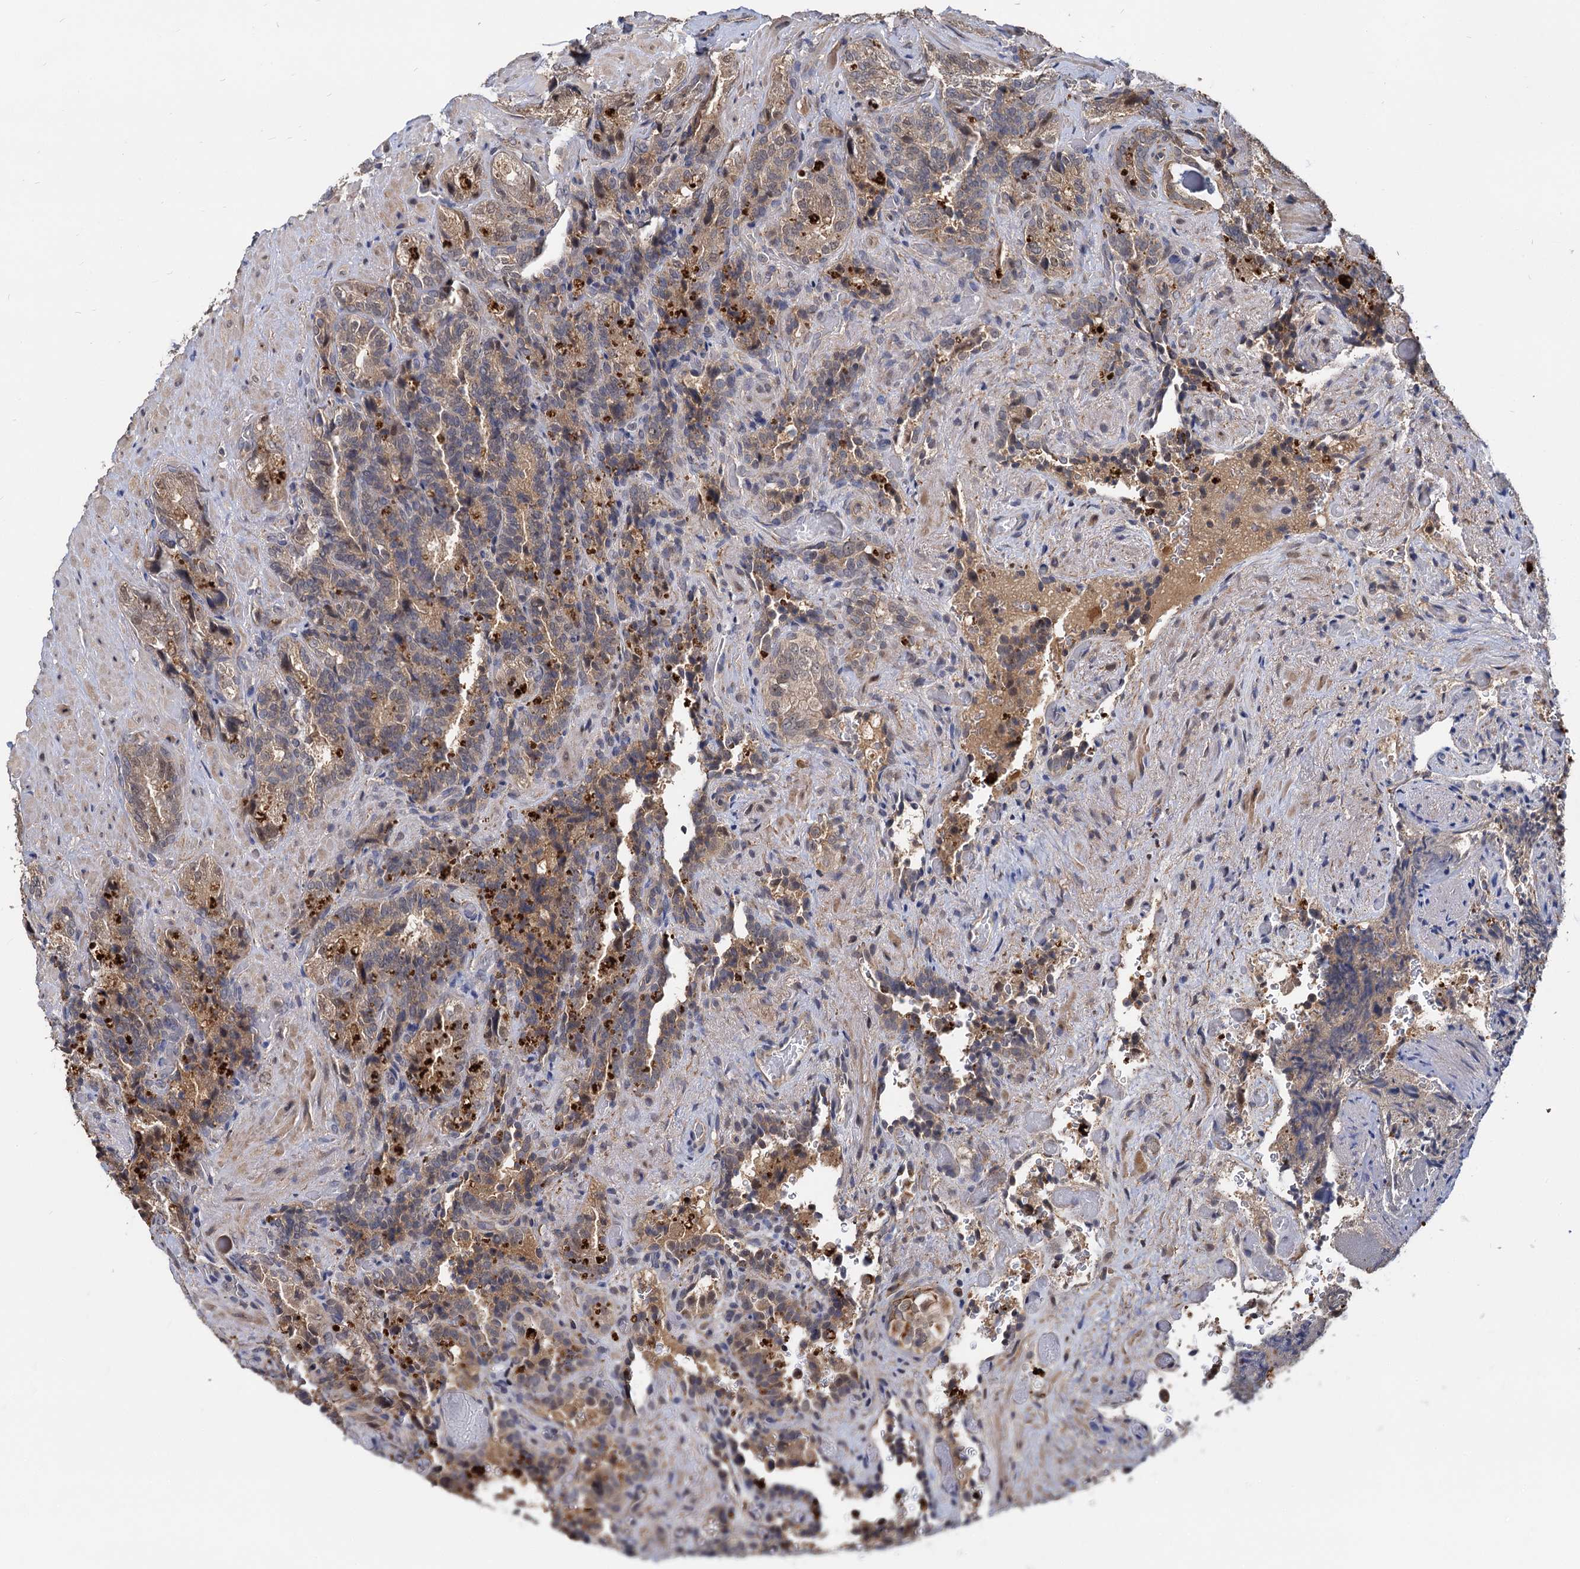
{"staining": {"intensity": "weak", "quantity": ">75%", "location": "cytoplasmic/membranous"}, "tissue": "seminal vesicle", "cell_type": "Glandular cells", "image_type": "normal", "snomed": [{"axis": "morphology", "description": "Normal tissue, NOS"}, {"axis": "topography", "description": "Prostate and seminal vesicle, NOS"}, {"axis": "topography", "description": "Prostate"}, {"axis": "topography", "description": "Seminal veicle"}], "caption": "IHC photomicrograph of benign seminal vesicle: human seminal vesicle stained using IHC shows low levels of weak protein expression localized specifically in the cytoplasmic/membranous of glandular cells, appearing as a cytoplasmic/membranous brown color.", "gene": "PSMD4", "patient": {"sex": "male", "age": 67}}